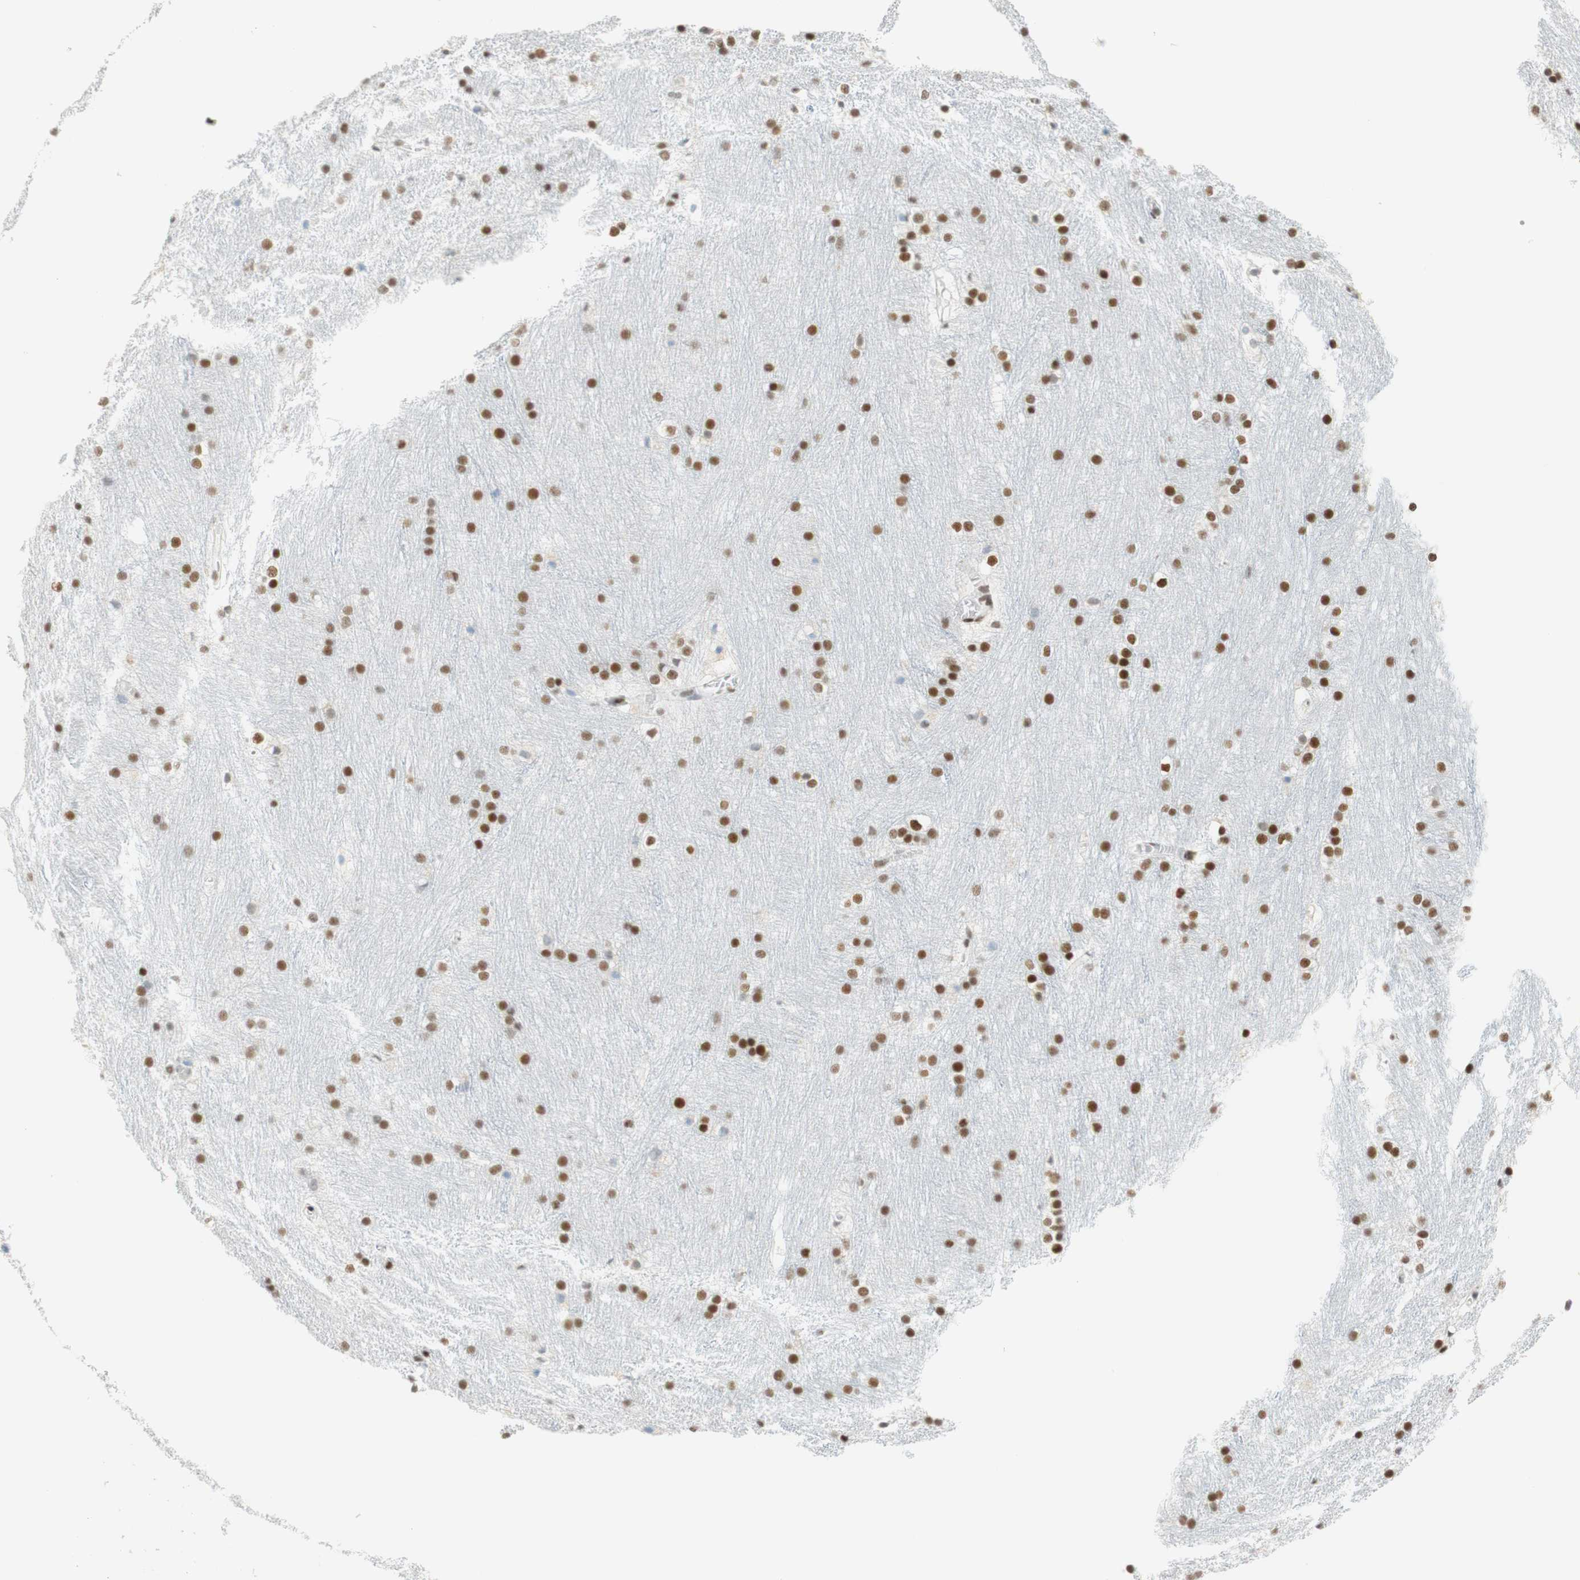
{"staining": {"intensity": "moderate", "quantity": ">75%", "location": "nuclear"}, "tissue": "caudate", "cell_type": "Glial cells", "image_type": "normal", "snomed": [{"axis": "morphology", "description": "Normal tissue, NOS"}, {"axis": "topography", "description": "Lateral ventricle wall"}], "caption": "There is medium levels of moderate nuclear expression in glial cells of unremarkable caudate, as demonstrated by immunohistochemical staining (brown color).", "gene": "RNF20", "patient": {"sex": "female", "age": 19}}